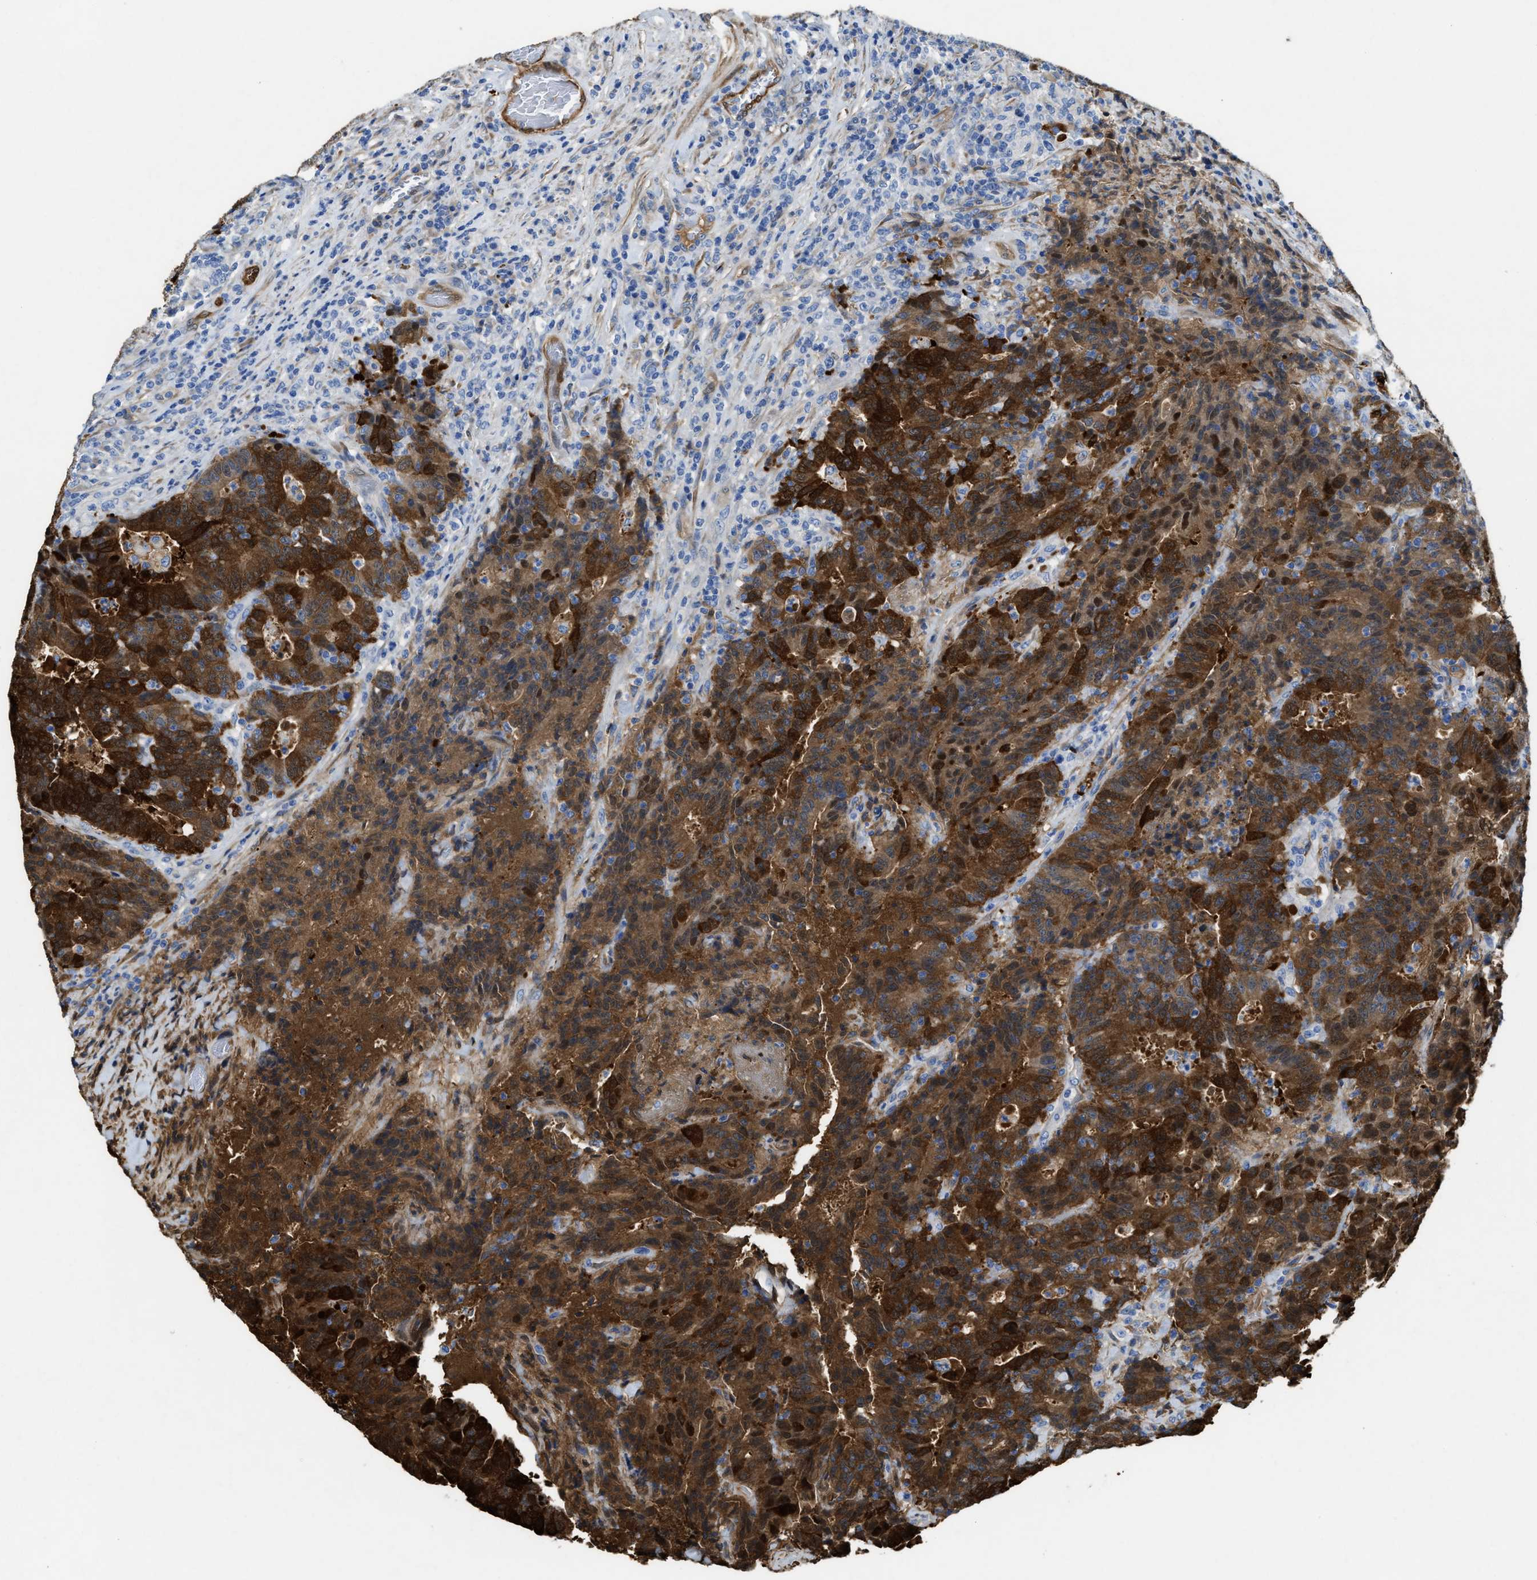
{"staining": {"intensity": "strong", "quantity": ">75%", "location": "cytoplasmic/membranous,nuclear"}, "tissue": "colorectal cancer", "cell_type": "Tumor cells", "image_type": "cancer", "snomed": [{"axis": "morphology", "description": "Adenocarcinoma, NOS"}, {"axis": "topography", "description": "Colon"}], "caption": "A high-resolution micrograph shows immunohistochemistry (IHC) staining of colorectal cancer (adenocarcinoma), which demonstrates strong cytoplasmic/membranous and nuclear expression in about >75% of tumor cells.", "gene": "ASS1", "patient": {"sex": "female", "age": 75}}